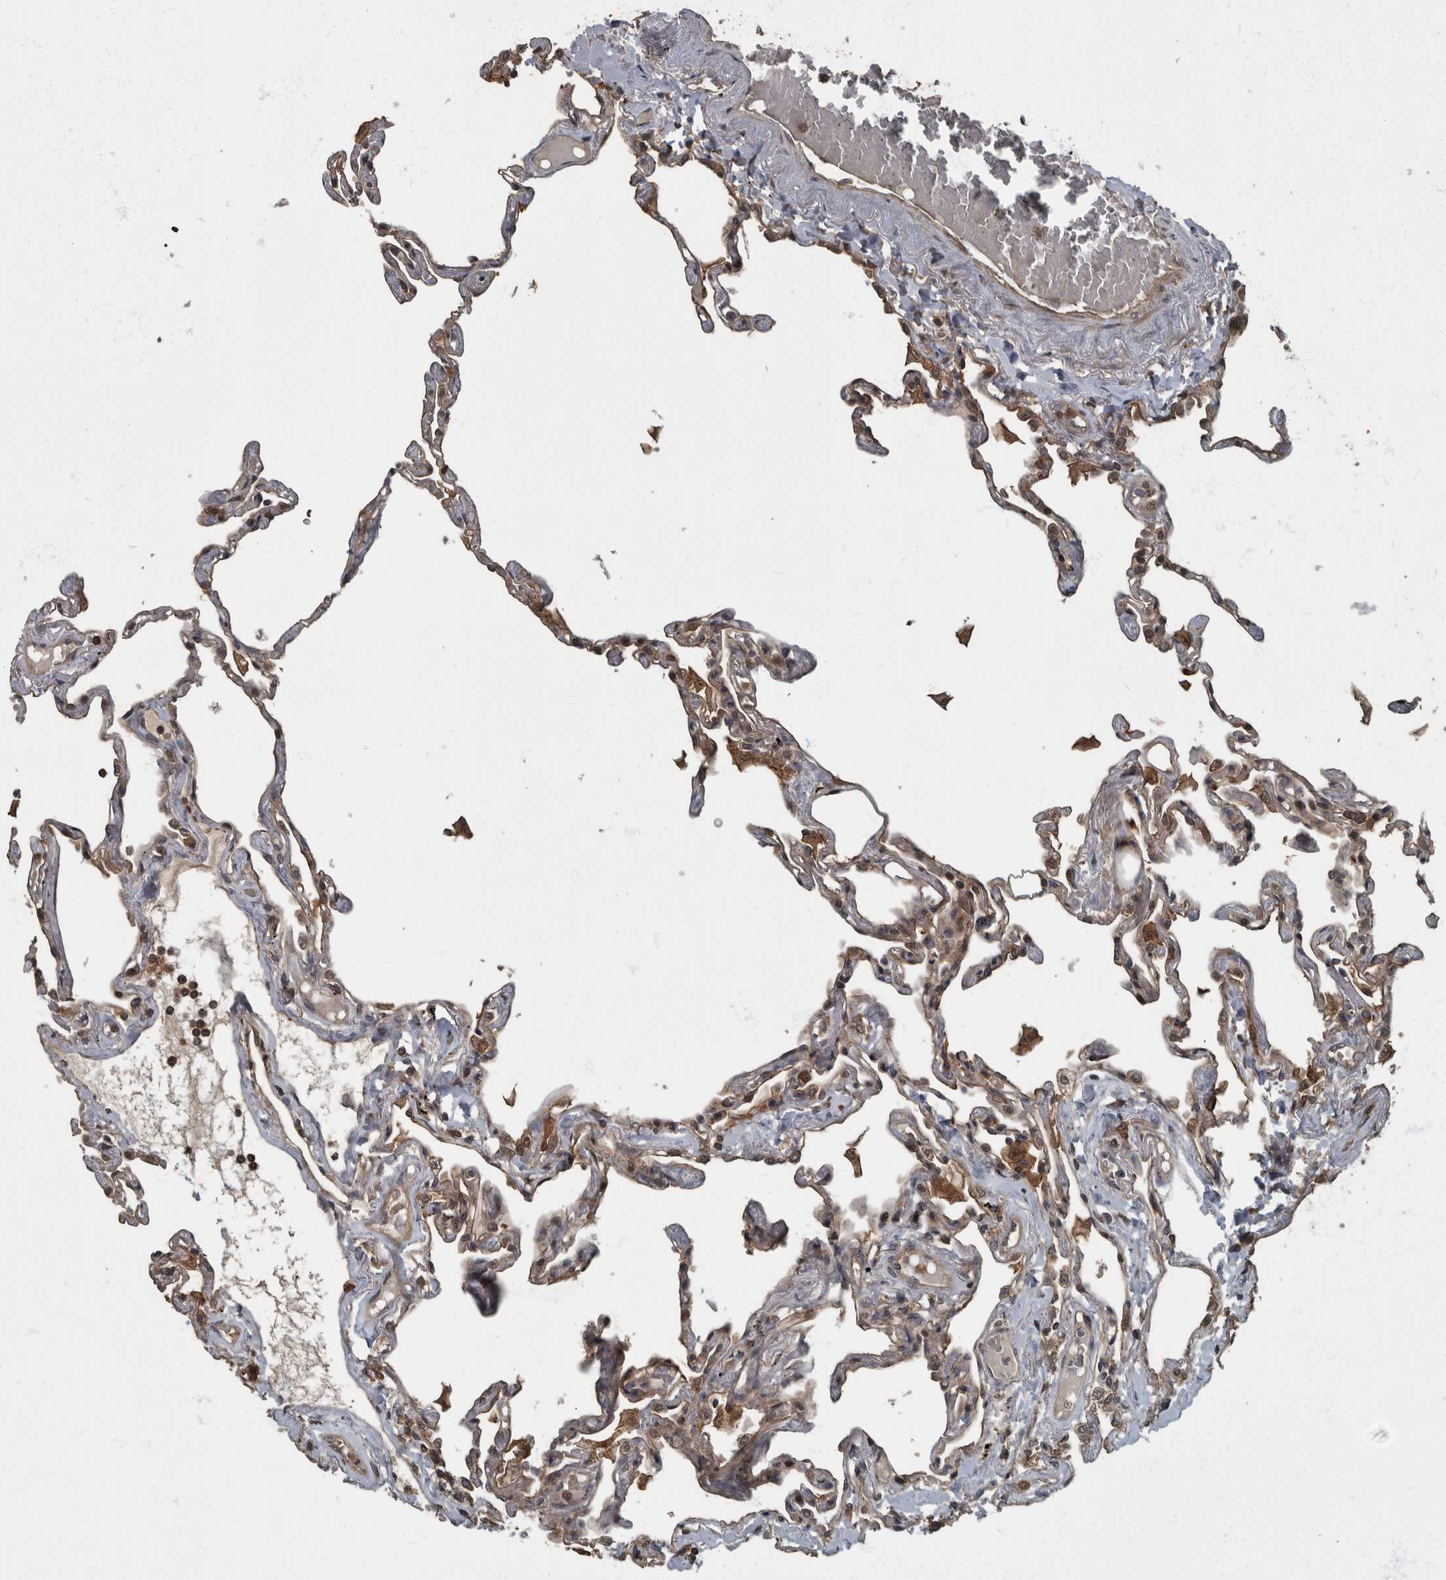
{"staining": {"intensity": "moderate", "quantity": ">75%", "location": "cytoplasmic/membranous"}, "tissue": "lung", "cell_type": "Alveolar cells", "image_type": "normal", "snomed": [{"axis": "morphology", "description": "Normal tissue, NOS"}, {"axis": "topography", "description": "Lung"}], "caption": "DAB (3,3'-diaminobenzidine) immunohistochemical staining of benign lung shows moderate cytoplasmic/membranous protein staining in about >75% of alveolar cells. (DAB IHC, brown staining for protein, blue staining for nuclei).", "gene": "RABGGTB", "patient": {"sex": "female", "age": 67}}